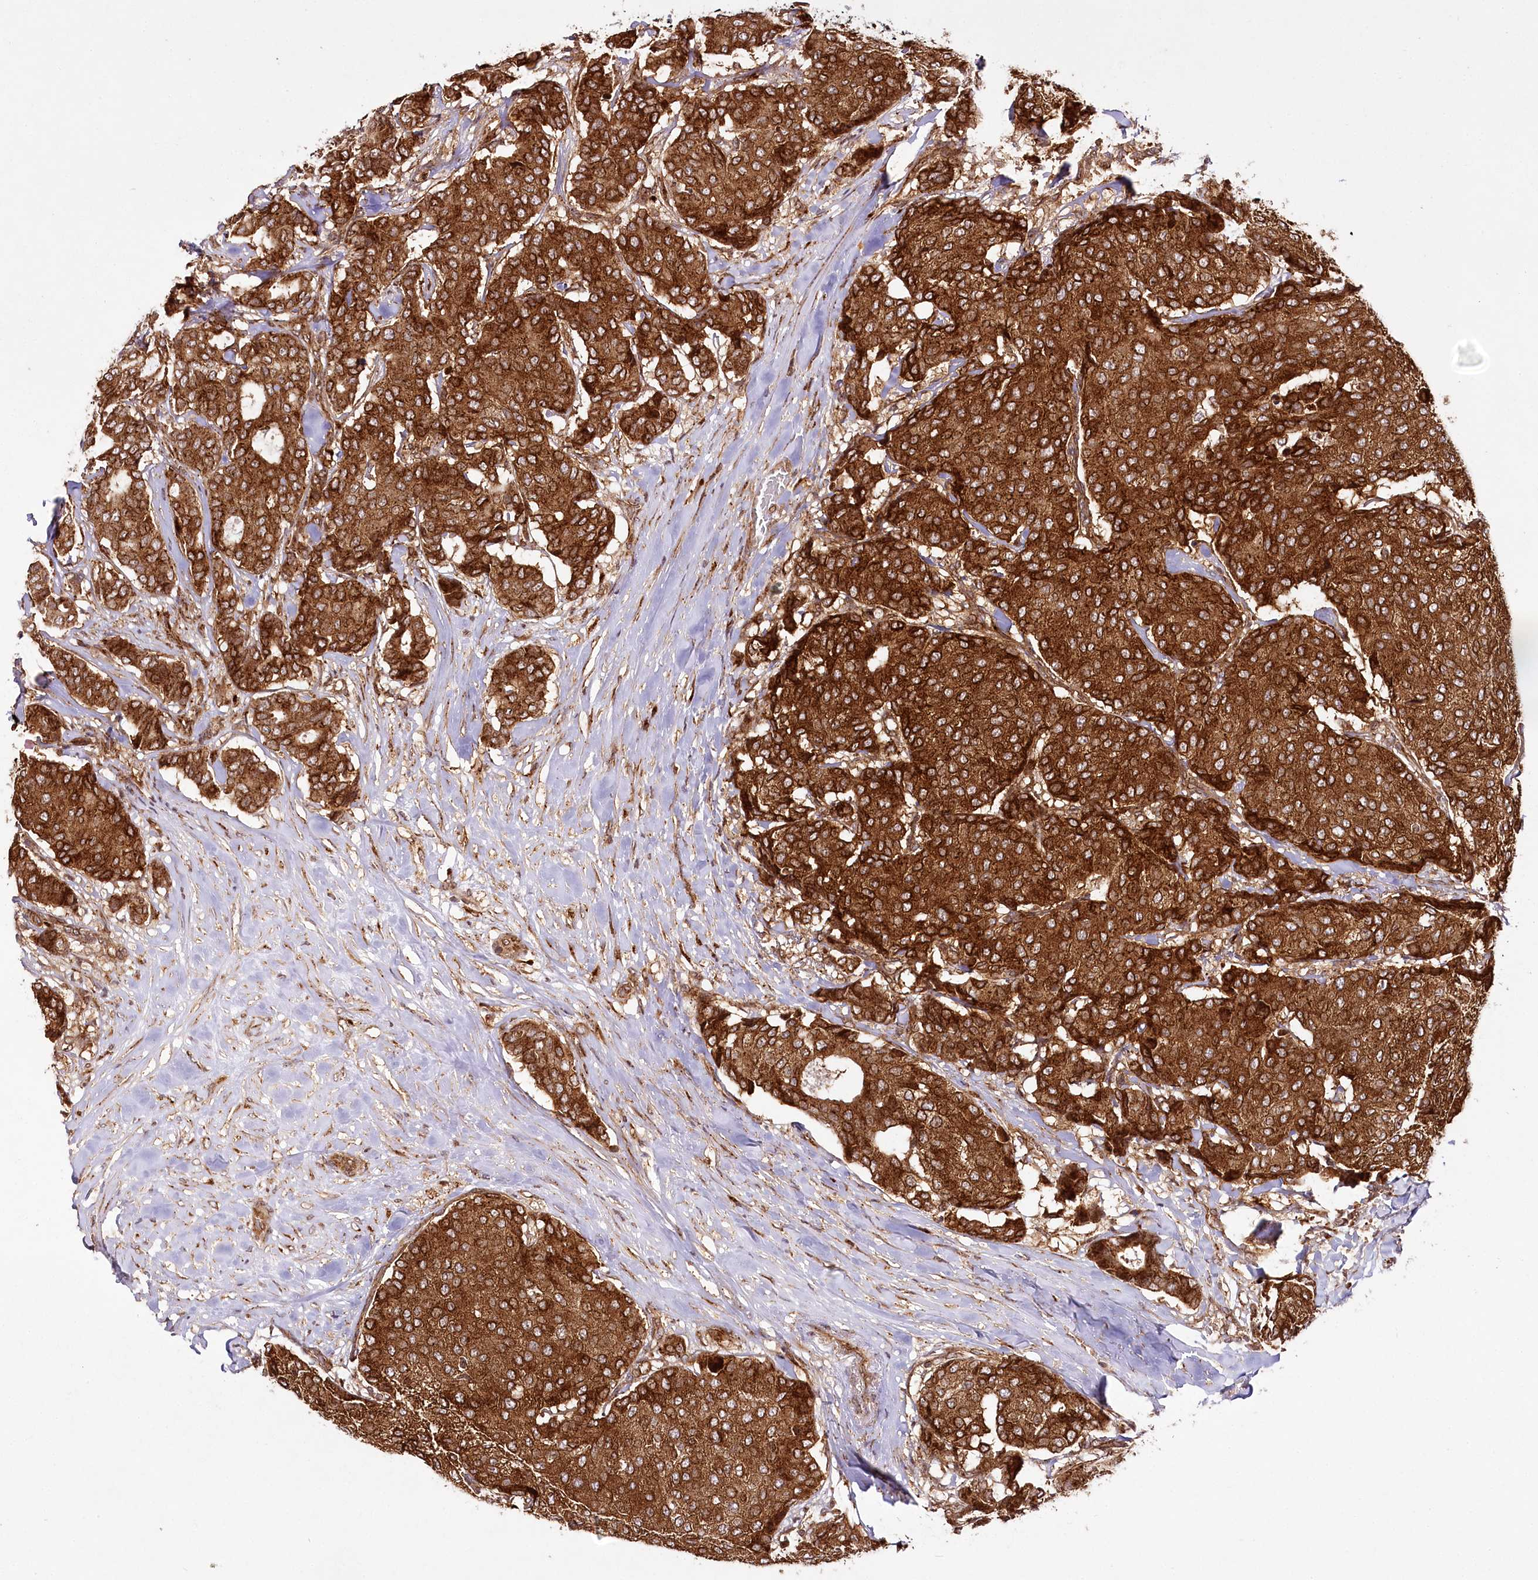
{"staining": {"intensity": "strong", "quantity": ">75%", "location": "cytoplasmic/membranous"}, "tissue": "breast cancer", "cell_type": "Tumor cells", "image_type": "cancer", "snomed": [{"axis": "morphology", "description": "Duct carcinoma"}, {"axis": "topography", "description": "Breast"}], "caption": "High-magnification brightfield microscopy of intraductal carcinoma (breast) stained with DAB (3,3'-diaminobenzidine) (brown) and counterstained with hematoxylin (blue). tumor cells exhibit strong cytoplasmic/membranous positivity is seen in about>75% of cells. (DAB (3,3'-diaminobenzidine) IHC, brown staining for protein, blue staining for nuclei).", "gene": "COPG1", "patient": {"sex": "female", "age": 75}}